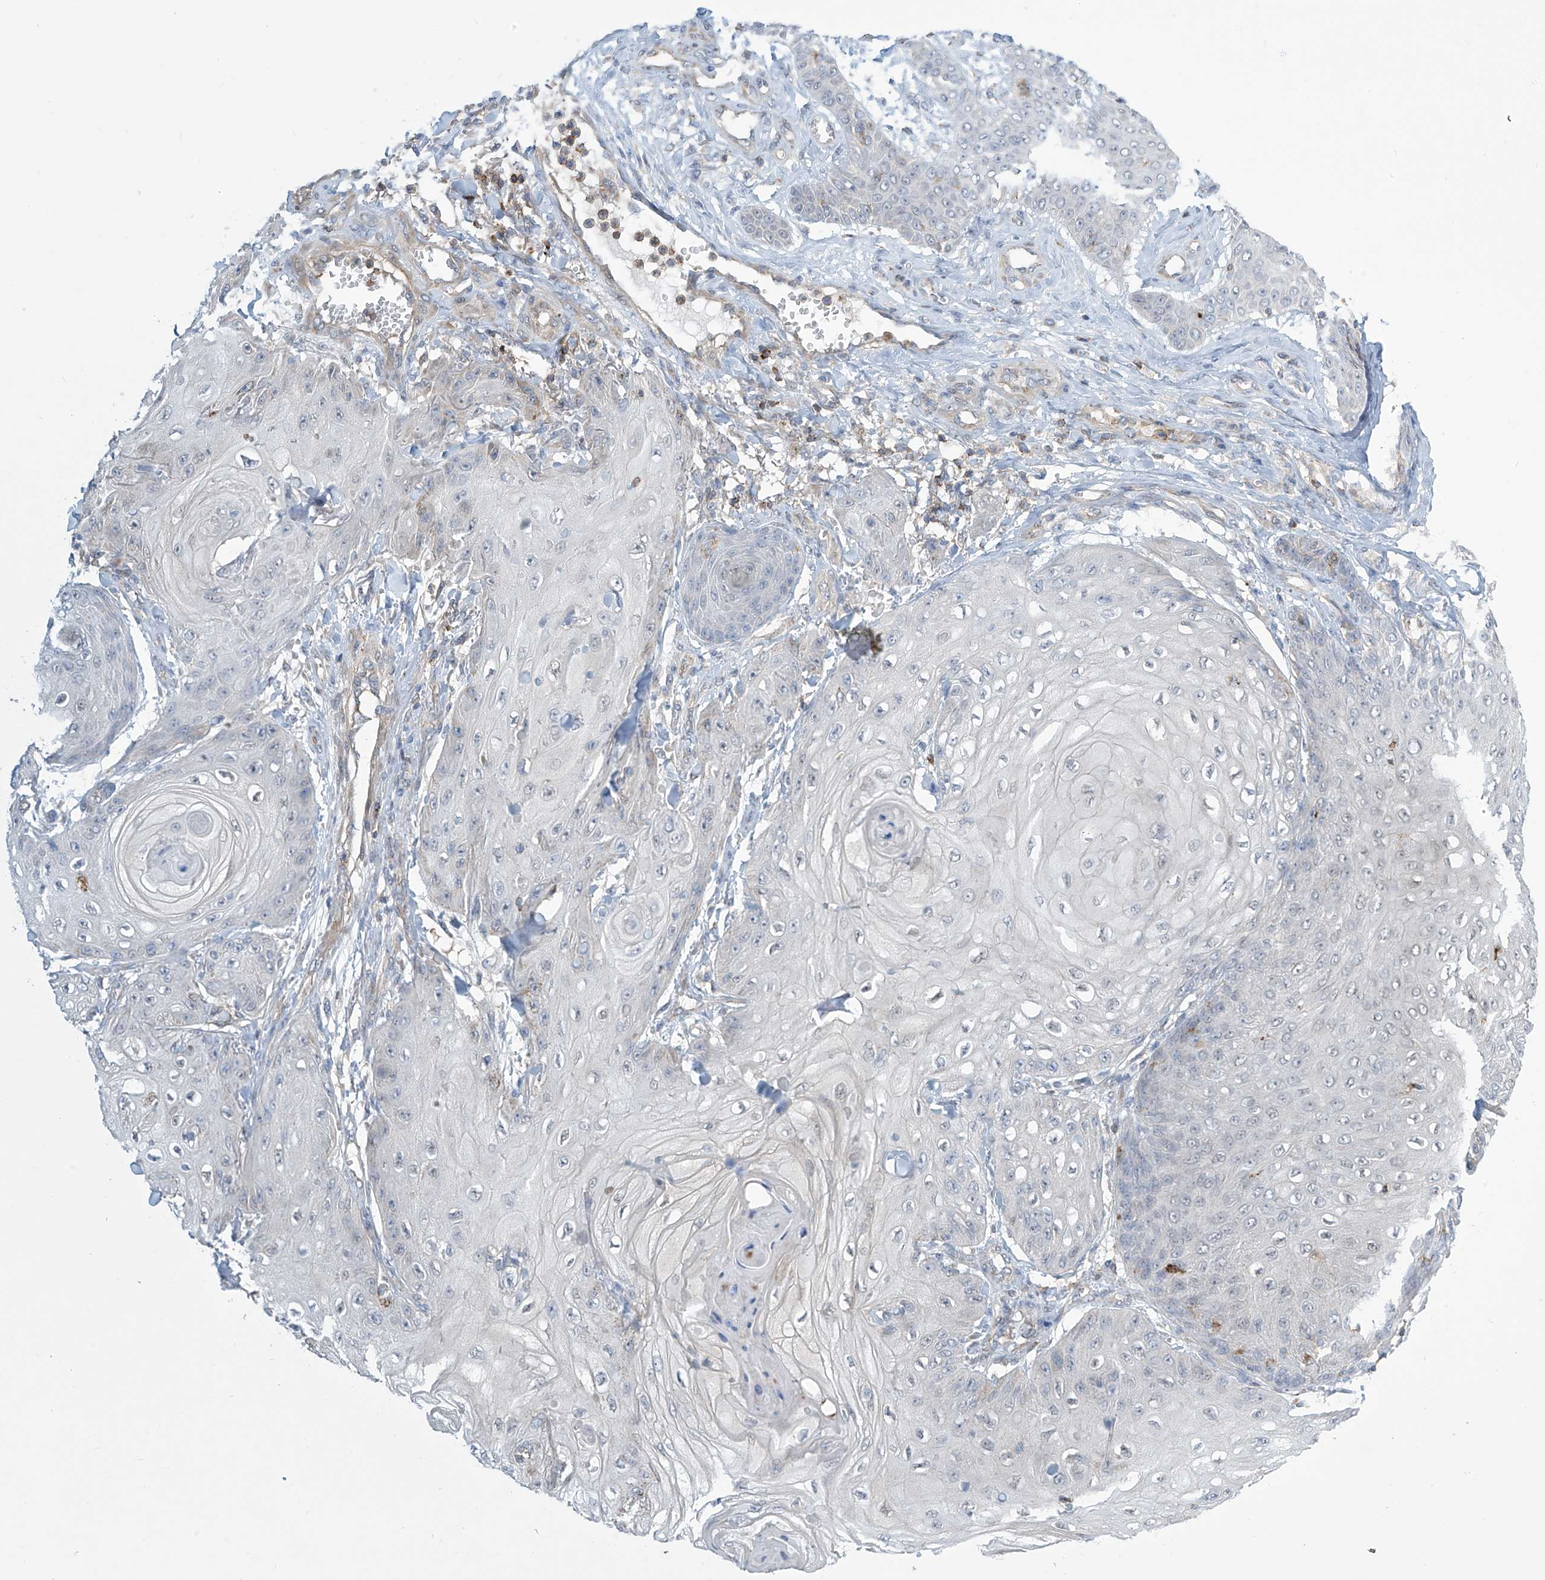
{"staining": {"intensity": "negative", "quantity": "none", "location": "none"}, "tissue": "skin cancer", "cell_type": "Tumor cells", "image_type": "cancer", "snomed": [{"axis": "morphology", "description": "Squamous cell carcinoma, NOS"}, {"axis": "topography", "description": "Skin"}], "caption": "This image is of skin cancer (squamous cell carcinoma) stained with immunohistochemistry (IHC) to label a protein in brown with the nuclei are counter-stained blue. There is no positivity in tumor cells. Brightfield microscopy of immunohistochemistry (IHC) stained with DAB (3,3'-diaminobenzidine) (brown) and hematoxylin (blue), captured at high magnification.", "gene": "IBA57", "patient": {"sex": "male", "age": 74}}